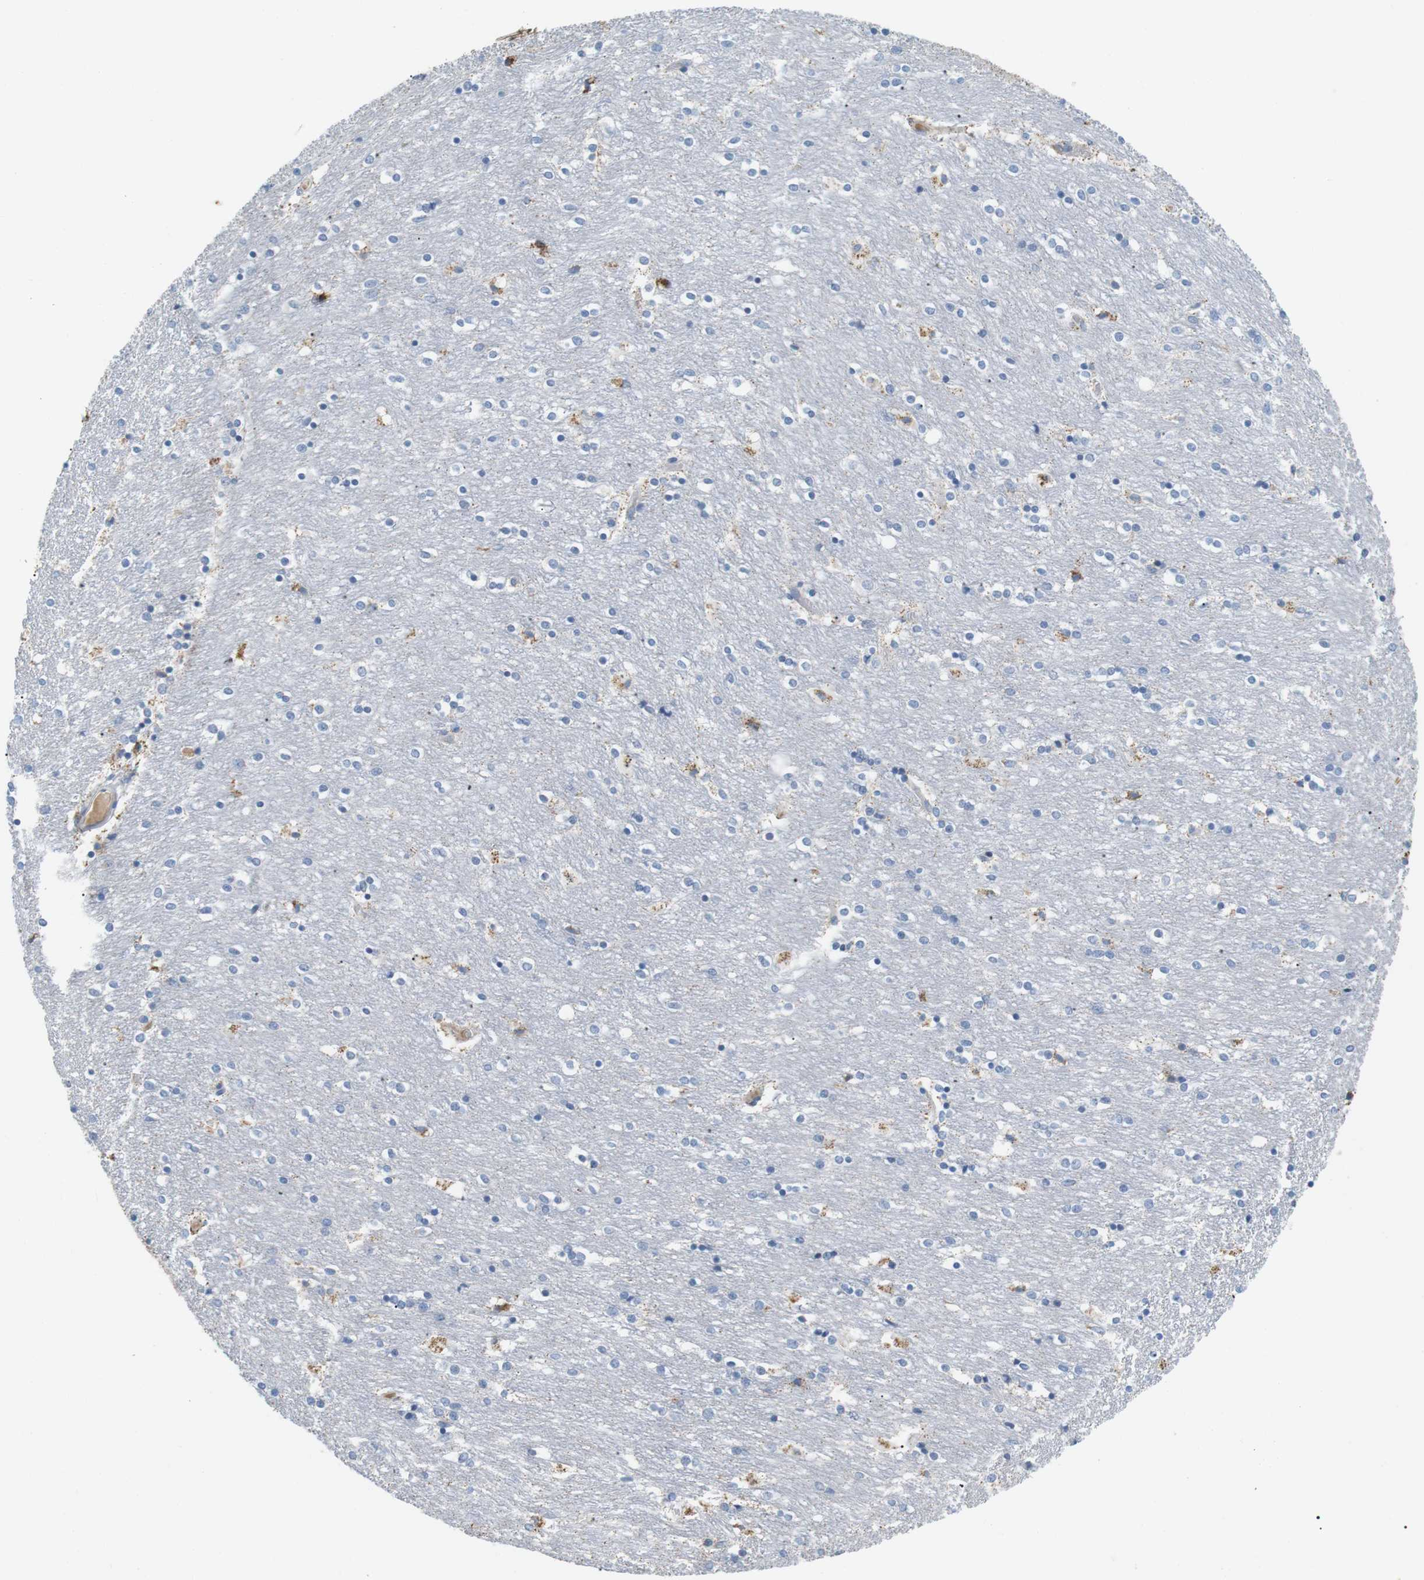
{"staining": {"intensity": "weak", "quantity": "<25%", "location": "cytoplasmic/membranous"}, "tissue": "caudate", "cell_type": "Glial cells", "image_type": "normal", "snomed": [{"axis": "morphology", "description": "Normal tissue, NOS"}, {"axis": "topography", "description": "Lateral ventricle wall"}], "caption": "There is no significant staining in glial cells of caudate. (Stains: DAB immunohistochemistry with hematoxylin counter stain, Microscopy: brightfield microscopy at high magnification).", "gene": "CD300E", "patient": {"sex": "female", "age": 54}}